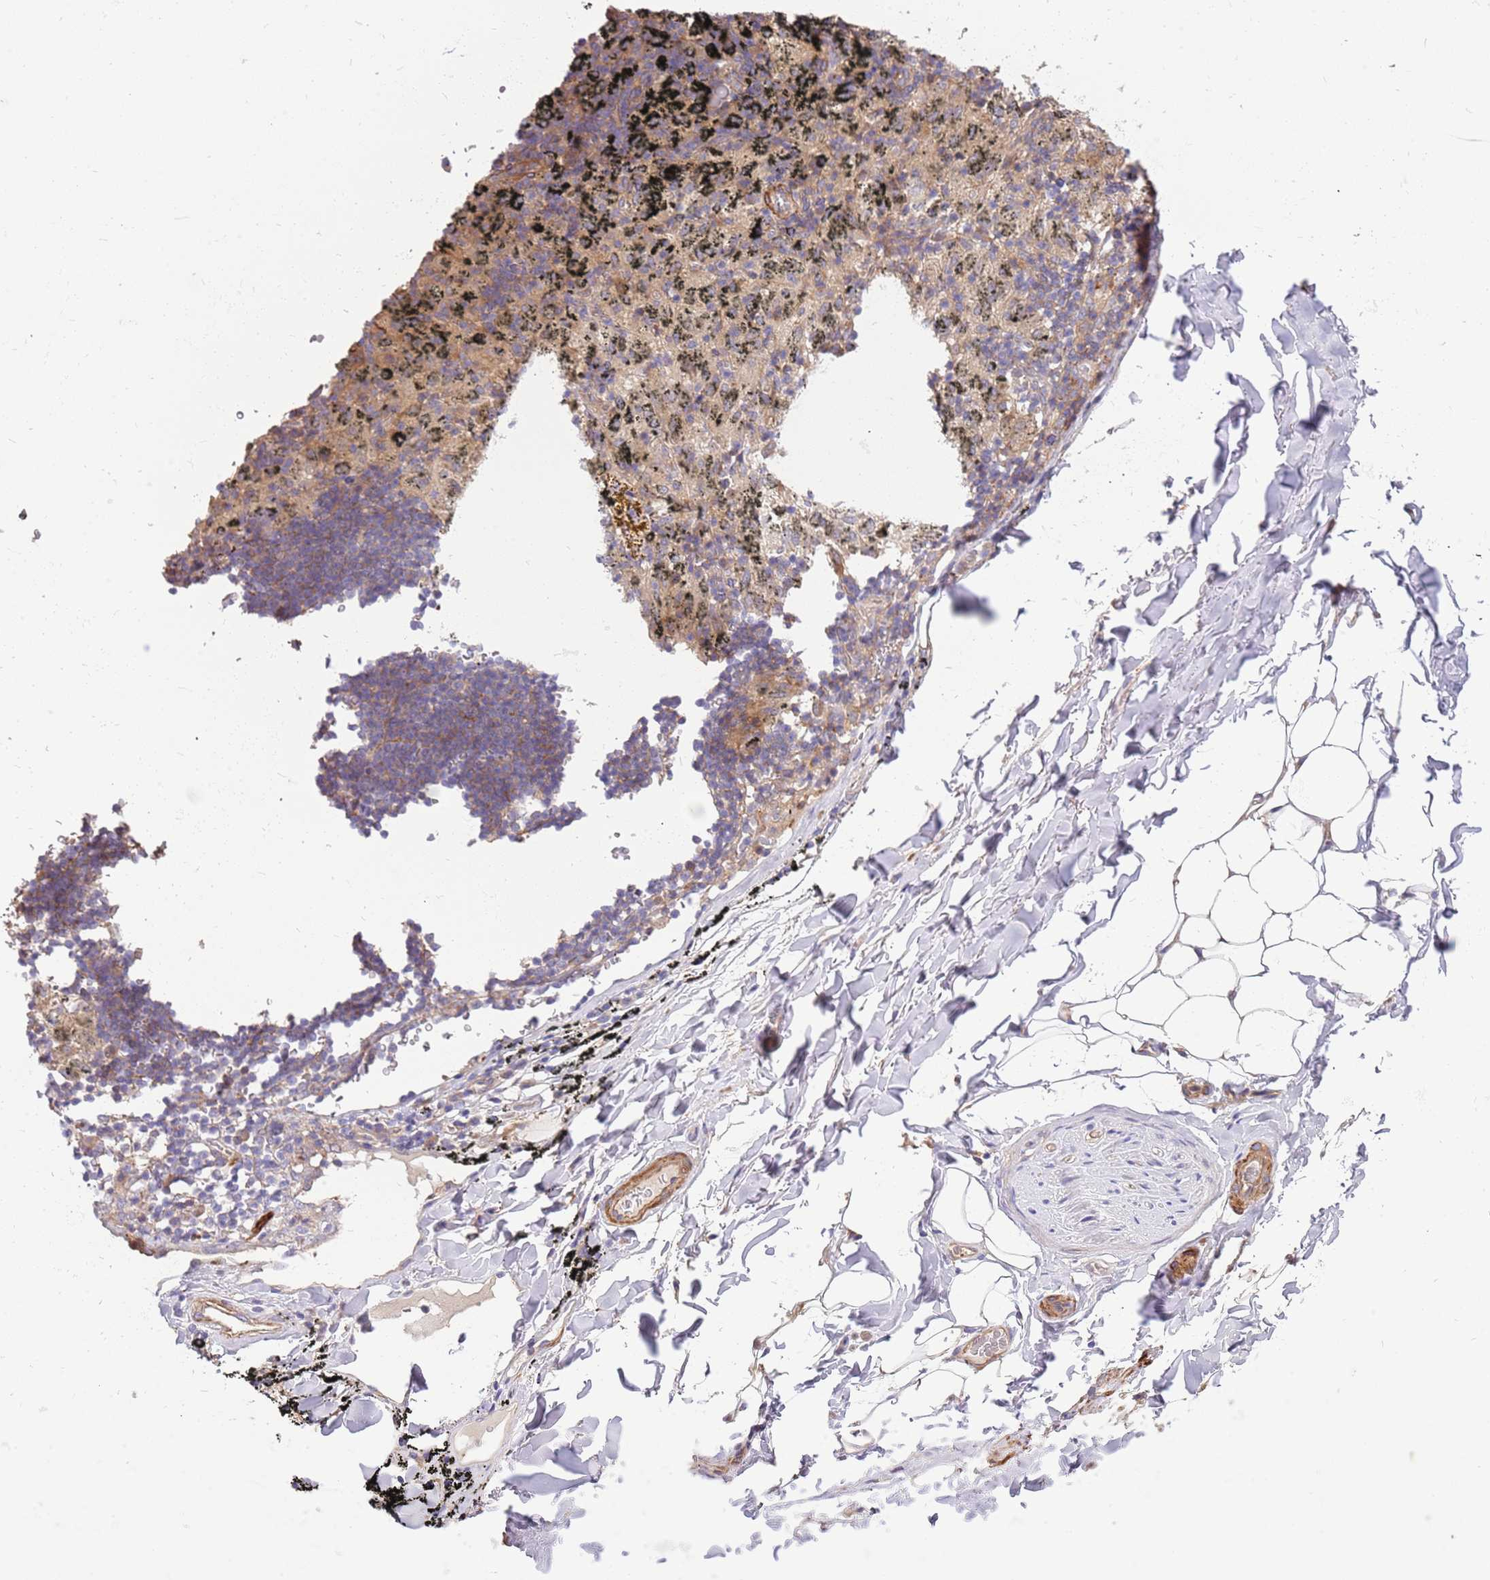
{"staining": {"intensity": "negative", "quantity": "none", "location": "none"}, "tissue": "adipose tissue", "cell_type": "Adipocytes", "image_type": "normal", "snomed": [{"axis": "morphology", "description": "Normal tissue, NOS"}, {"axis": "topography", "description": "Lymph node"}, {"axis": "topography", "description": "Bronchus"}], "caption": "Protein analysis of unremarkable adipose tissue exhibits no significant expression in adipocytes. The staining was performed using DAB to visualize the protein expression in brown, while the nuclei were stained in blue with hematoxylin (Magnification: 20x).", "gene": "MVD", "patient": {"sex": "male", "age": 63}}